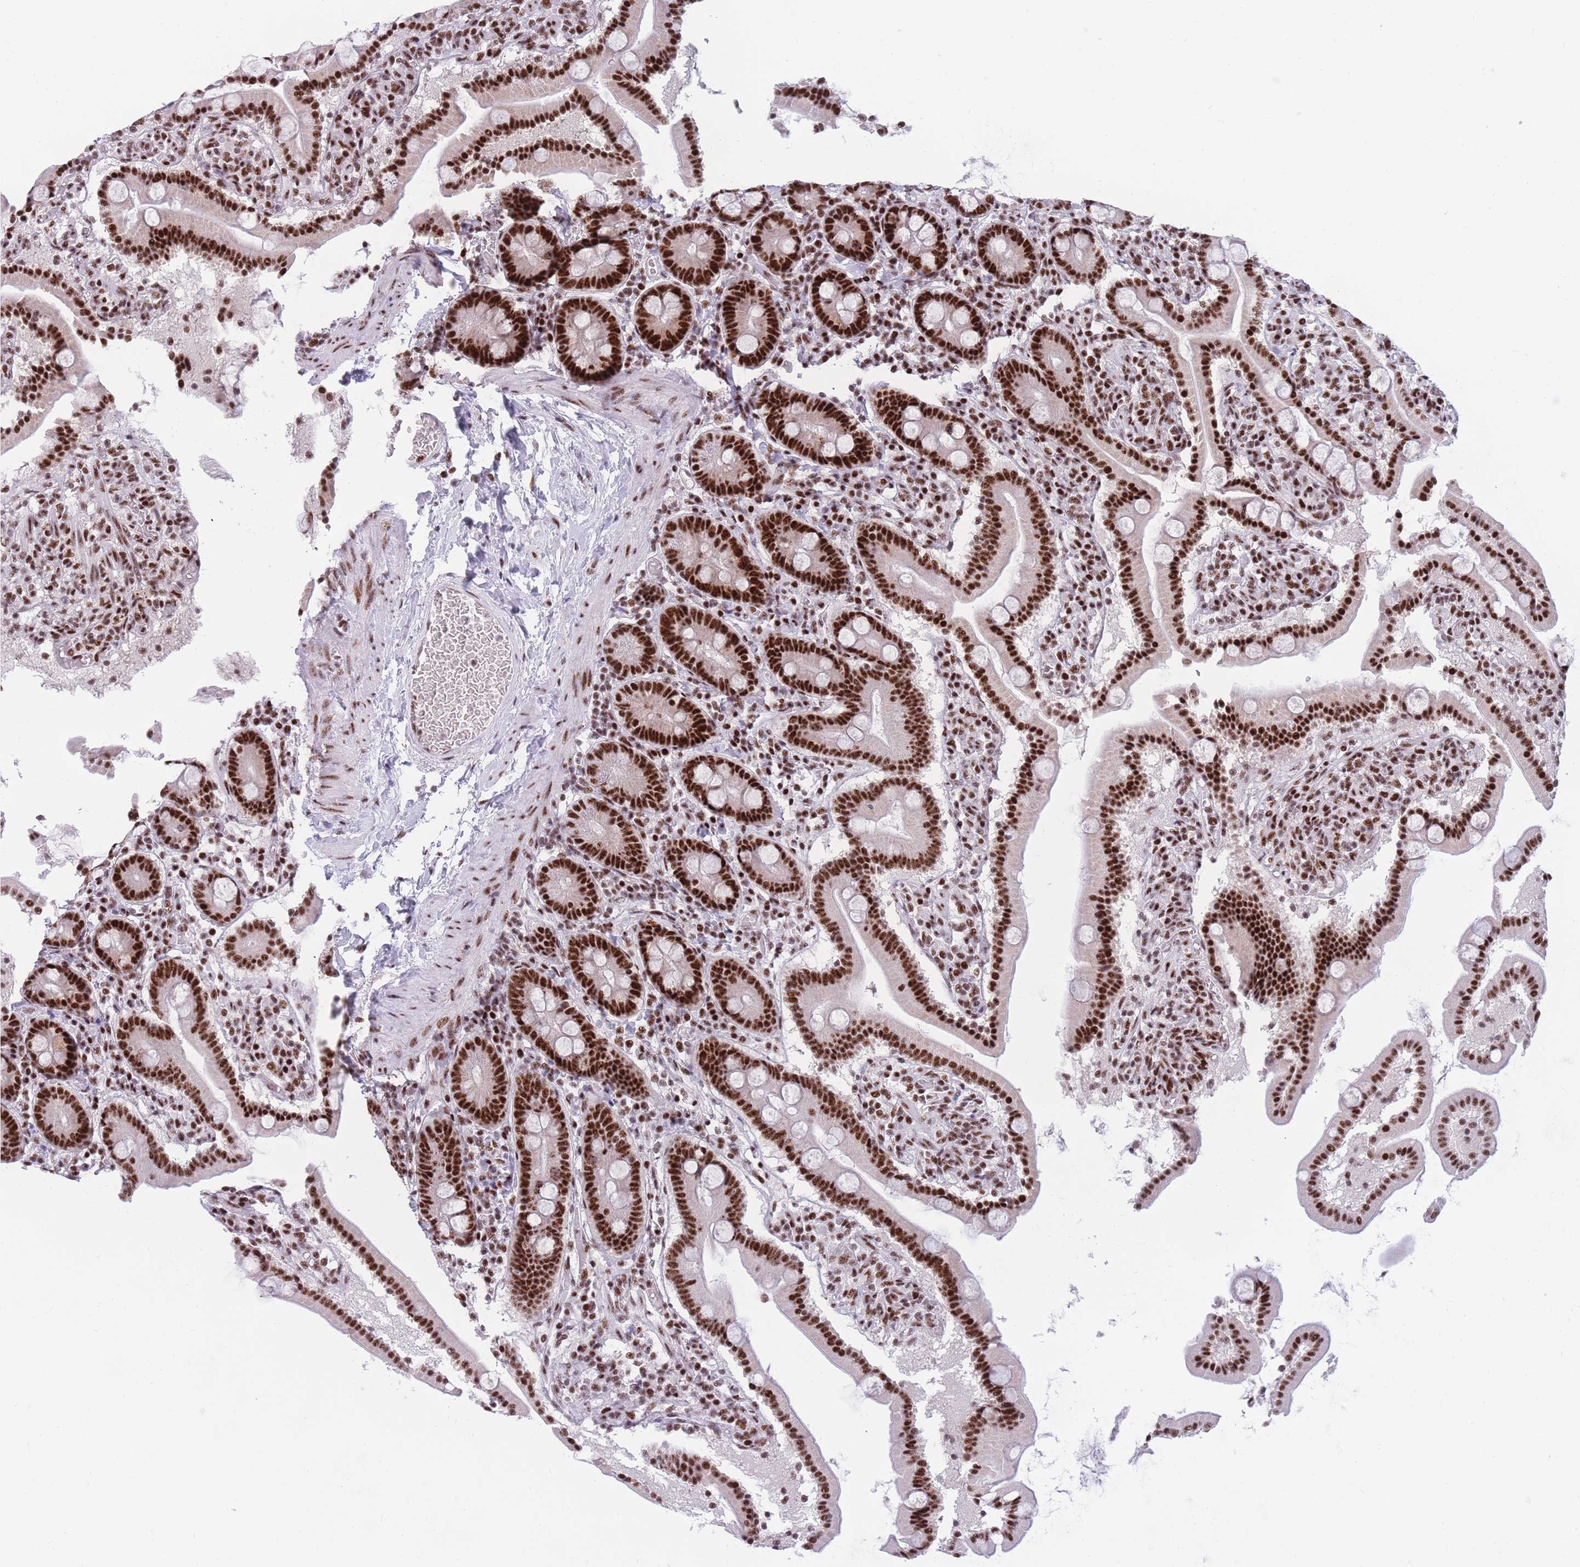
{"staining": {"intensity": "strong", "quantity": ">75%", "location": "nuclear"}, "tissue": "duodenum", "cell_type": "Glandular cells", "image_type": "normal", "snomed": [{"axis": "morphology", "description": "Normal tissue, NOS"}, {"axis": "topography", "description": "Duodenum"}], "caption": "This image shows unremarkable duodenum stained with IHC to label a protein in brown. The nuclear of glandular cells show strong positivity for the protein. Nuclei are counter-stained blue.", "gene": "TMEM35B", "patient": {"sex": "male", "age": 55}}